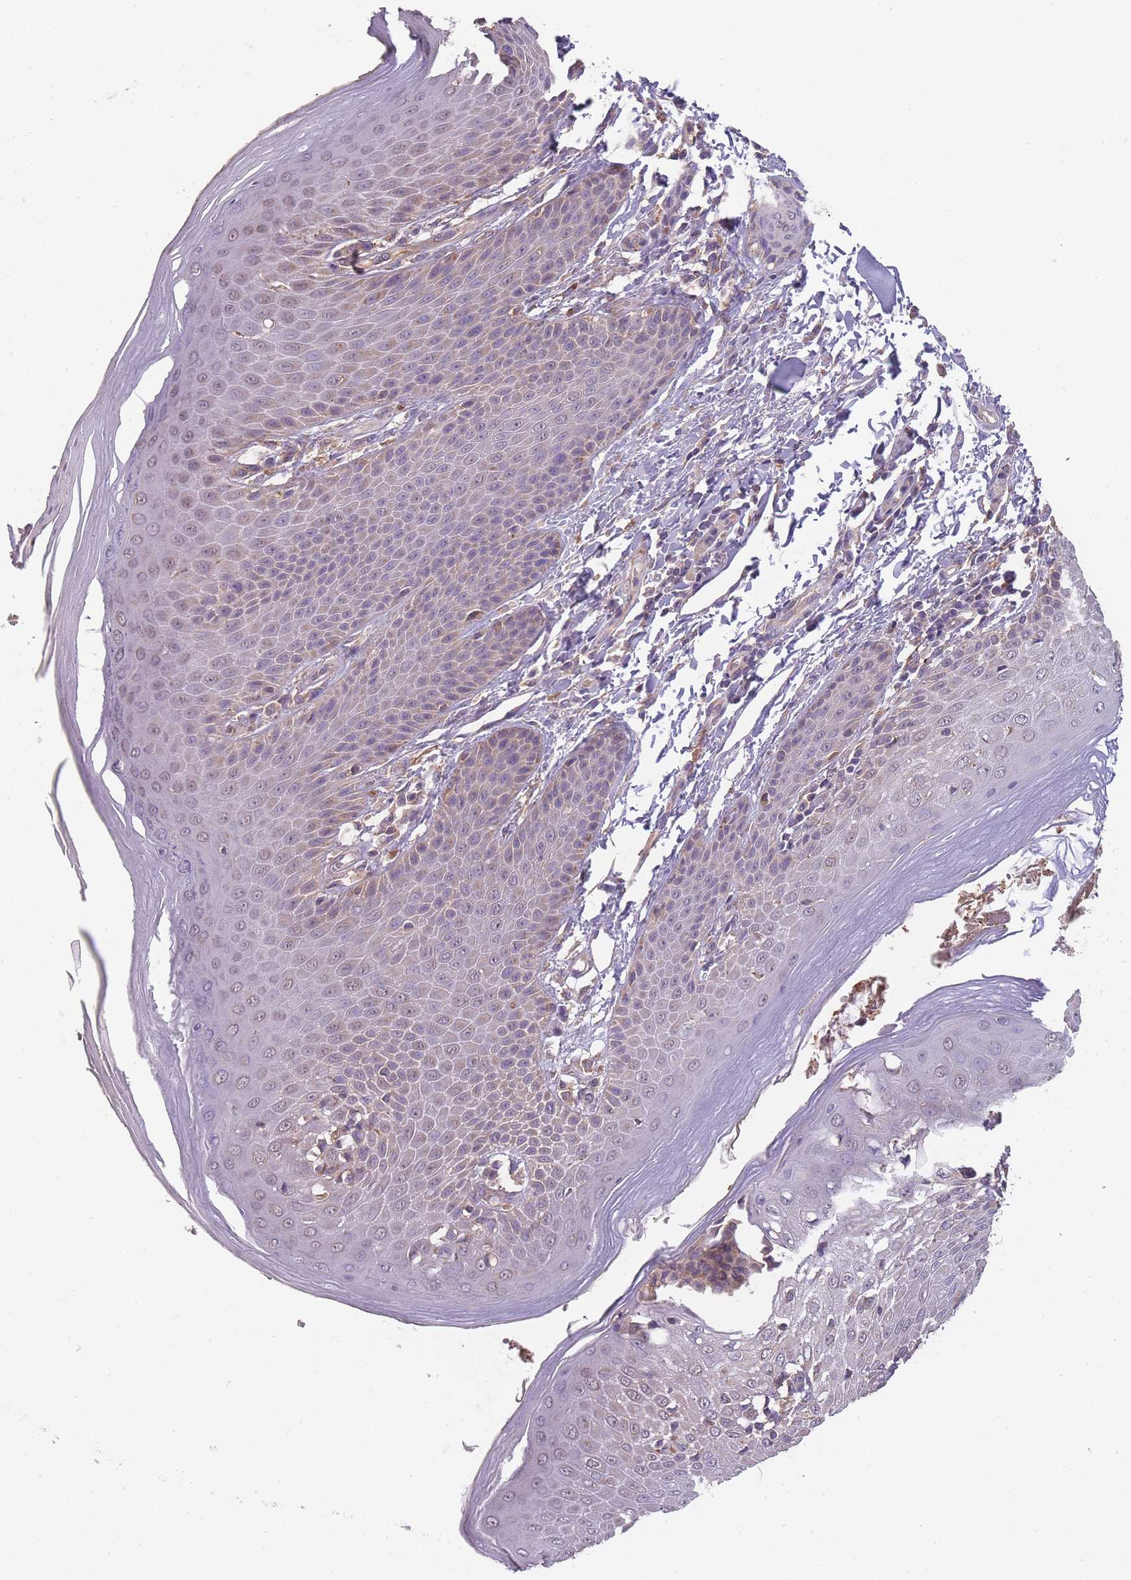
{"staining": {"intensity": "weak", "quantity": "25%-75%", "location": "cytoplasmic/membranous,nuclear"}, "tissue": "skin", "cell_type": "Epidermal cells", "image_type": "normal", "snomed": [{"axis": "morphology", "description": "Normal tissue, NOS"}, {"axis": "topography", "description": "Peripheral nerve tissue"}], "caption": "DAB (3,3'-diaminobenzidine) immunohistochemical staining of unremarkable human skin shows weak cytoplasmic/membranous,nuclear protein positivity in about 25%-75% of epidermal cells.", "gene": "SANBR", "patient": {"sex": "male", "age": 51}}